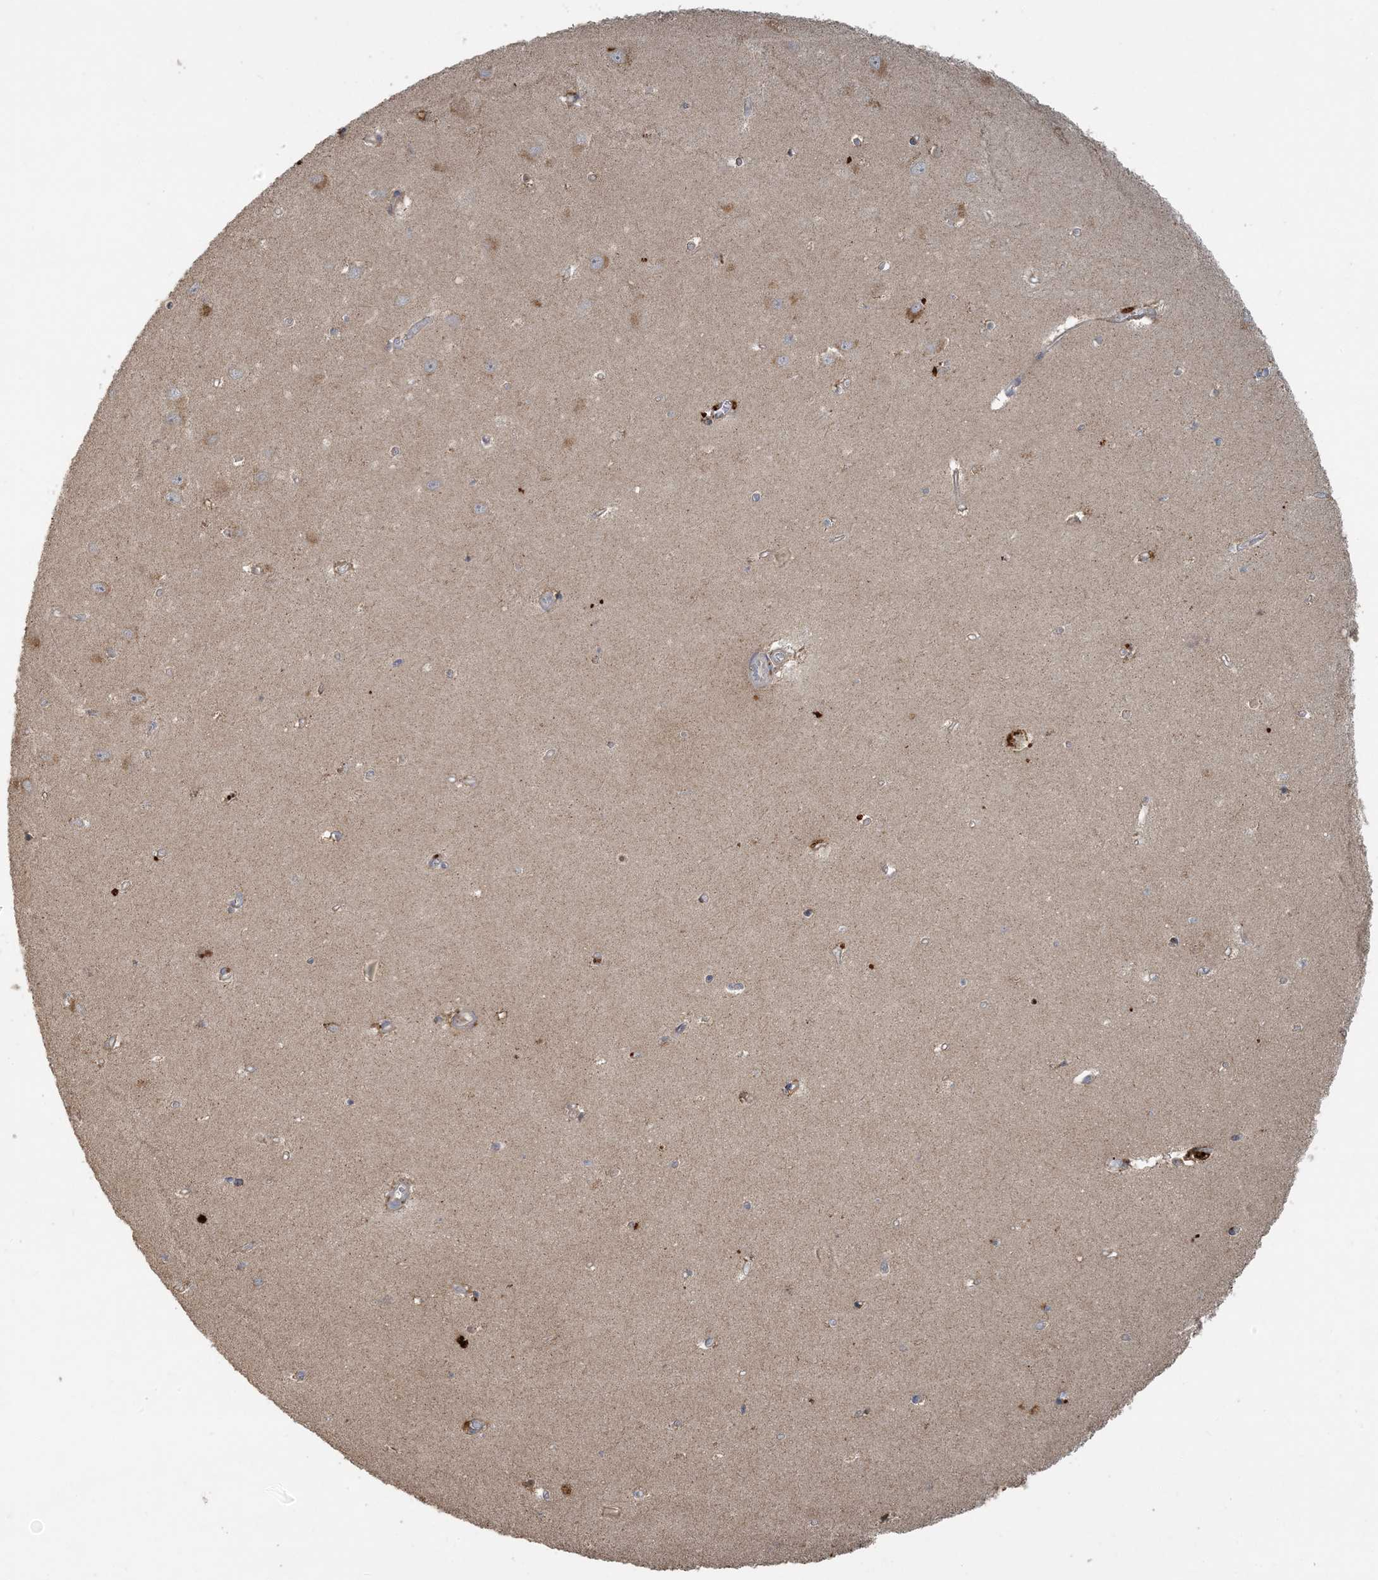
{"staining": {"intensity": "negative", "quantity": "none", "location": "none"}, "tissue": "hippocampus", "cell_type": "Glial cells", "image_type": "normal", "snomed": [{"axis": "morphology", "description": "Normal tissue, NOS"}, {"axis": "topography", "description": "Hippocampus"}], "caption": "Hippocampus was stained to show a protein in brown. There is no significant expression in glial cells.", "gene": "LTN1", "patient": {"sex": "female", "age": 64}}